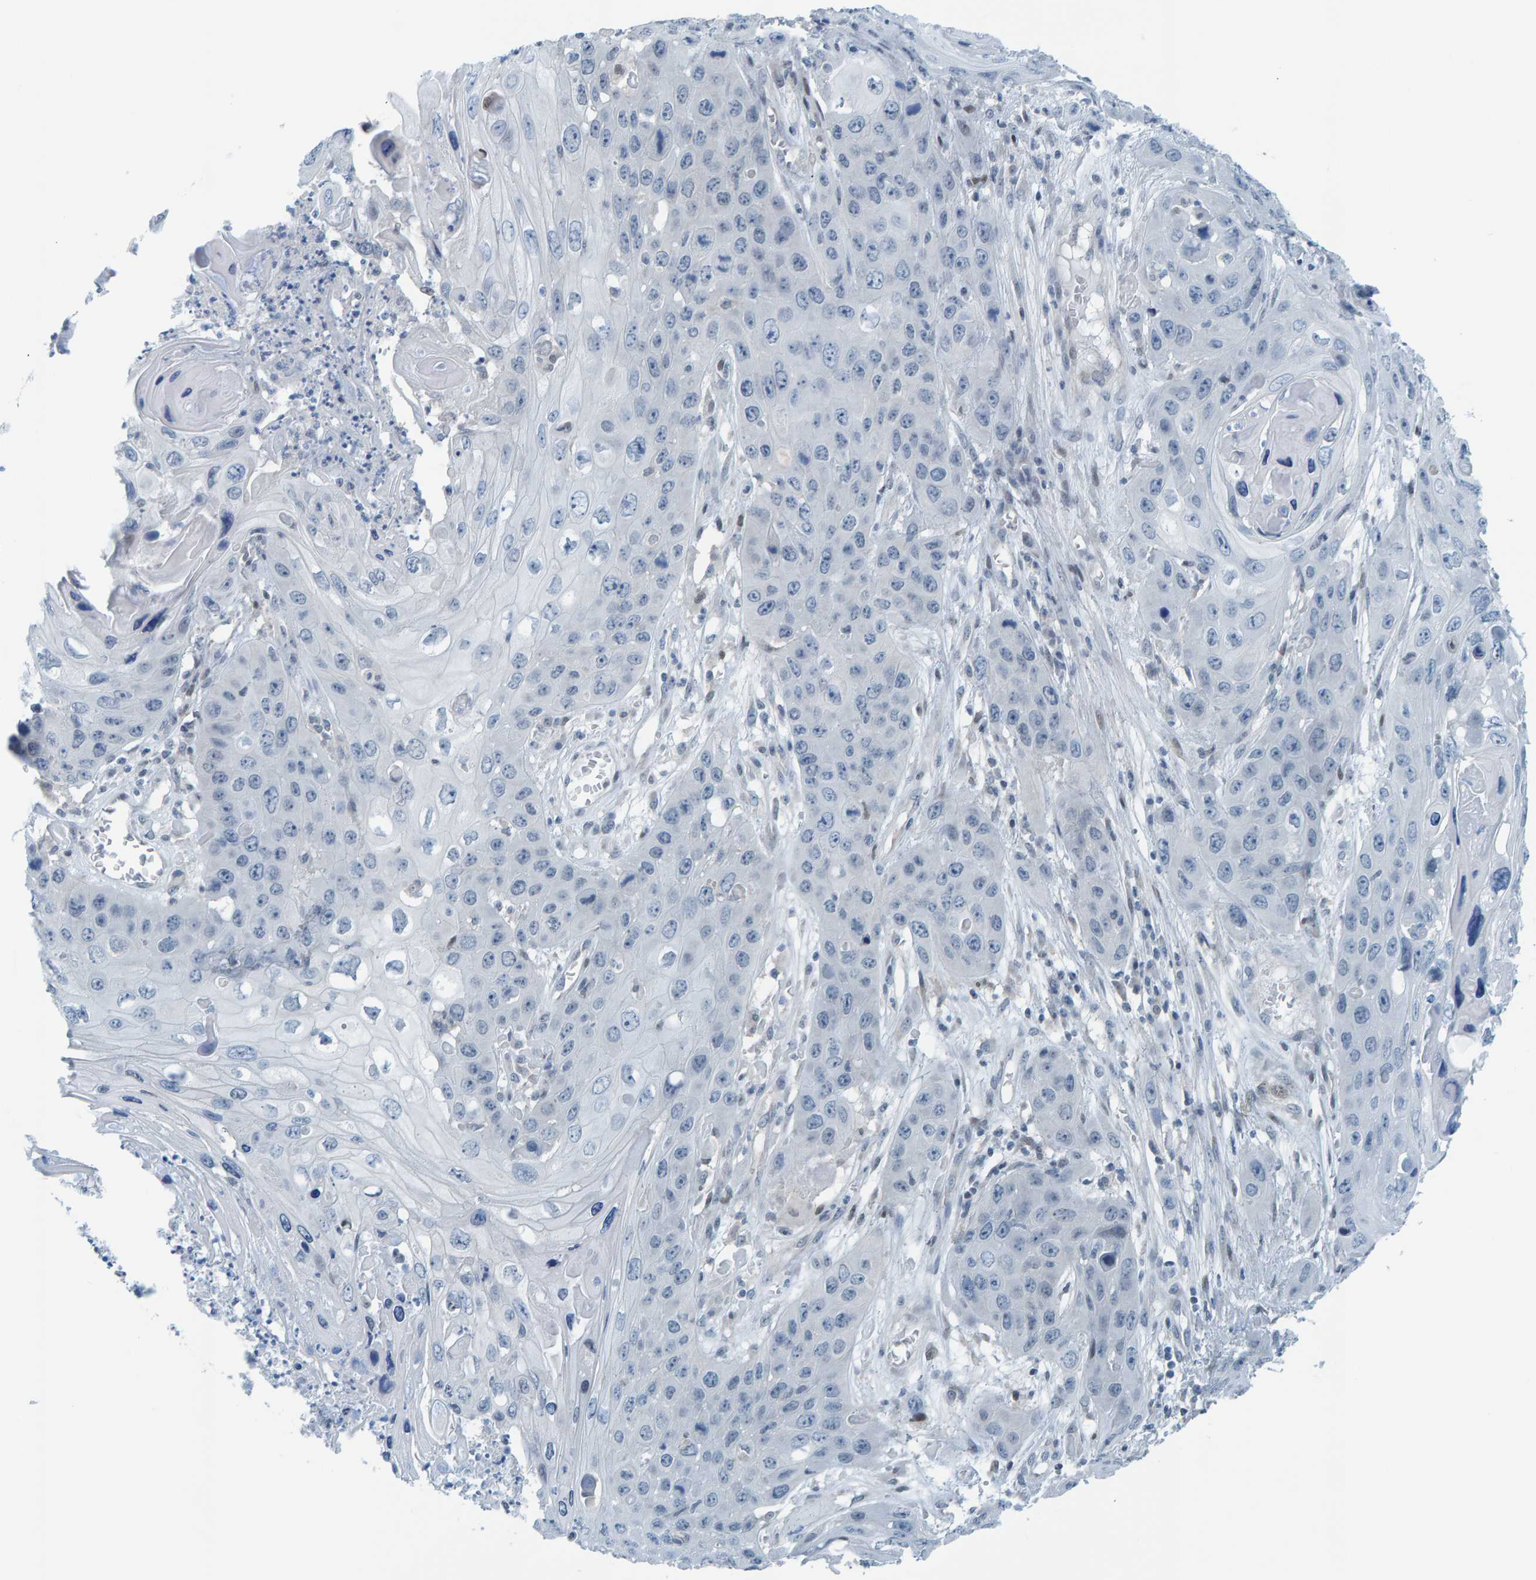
{"staining": {"intensity": "negative", "quantity": "none", "location": "none"}, "tissue": "skin cancer", "cell_type": "Tumor cells", "image_type": "cancer", "snomed": [{"axis": "morphology", "description": "Squamous cell carcinoma, NOS"}, {"axis": "topography", "description": "Skin"}], "caption": "This image is of skin cancer (squamous cell carcinoma) stained with IHC to label a protein in brown with the nuclei are counter-stained blue. There is no positivity in tumor cells.", "gene": "CNP", "patient": {"sex": "male", "age": 55}}